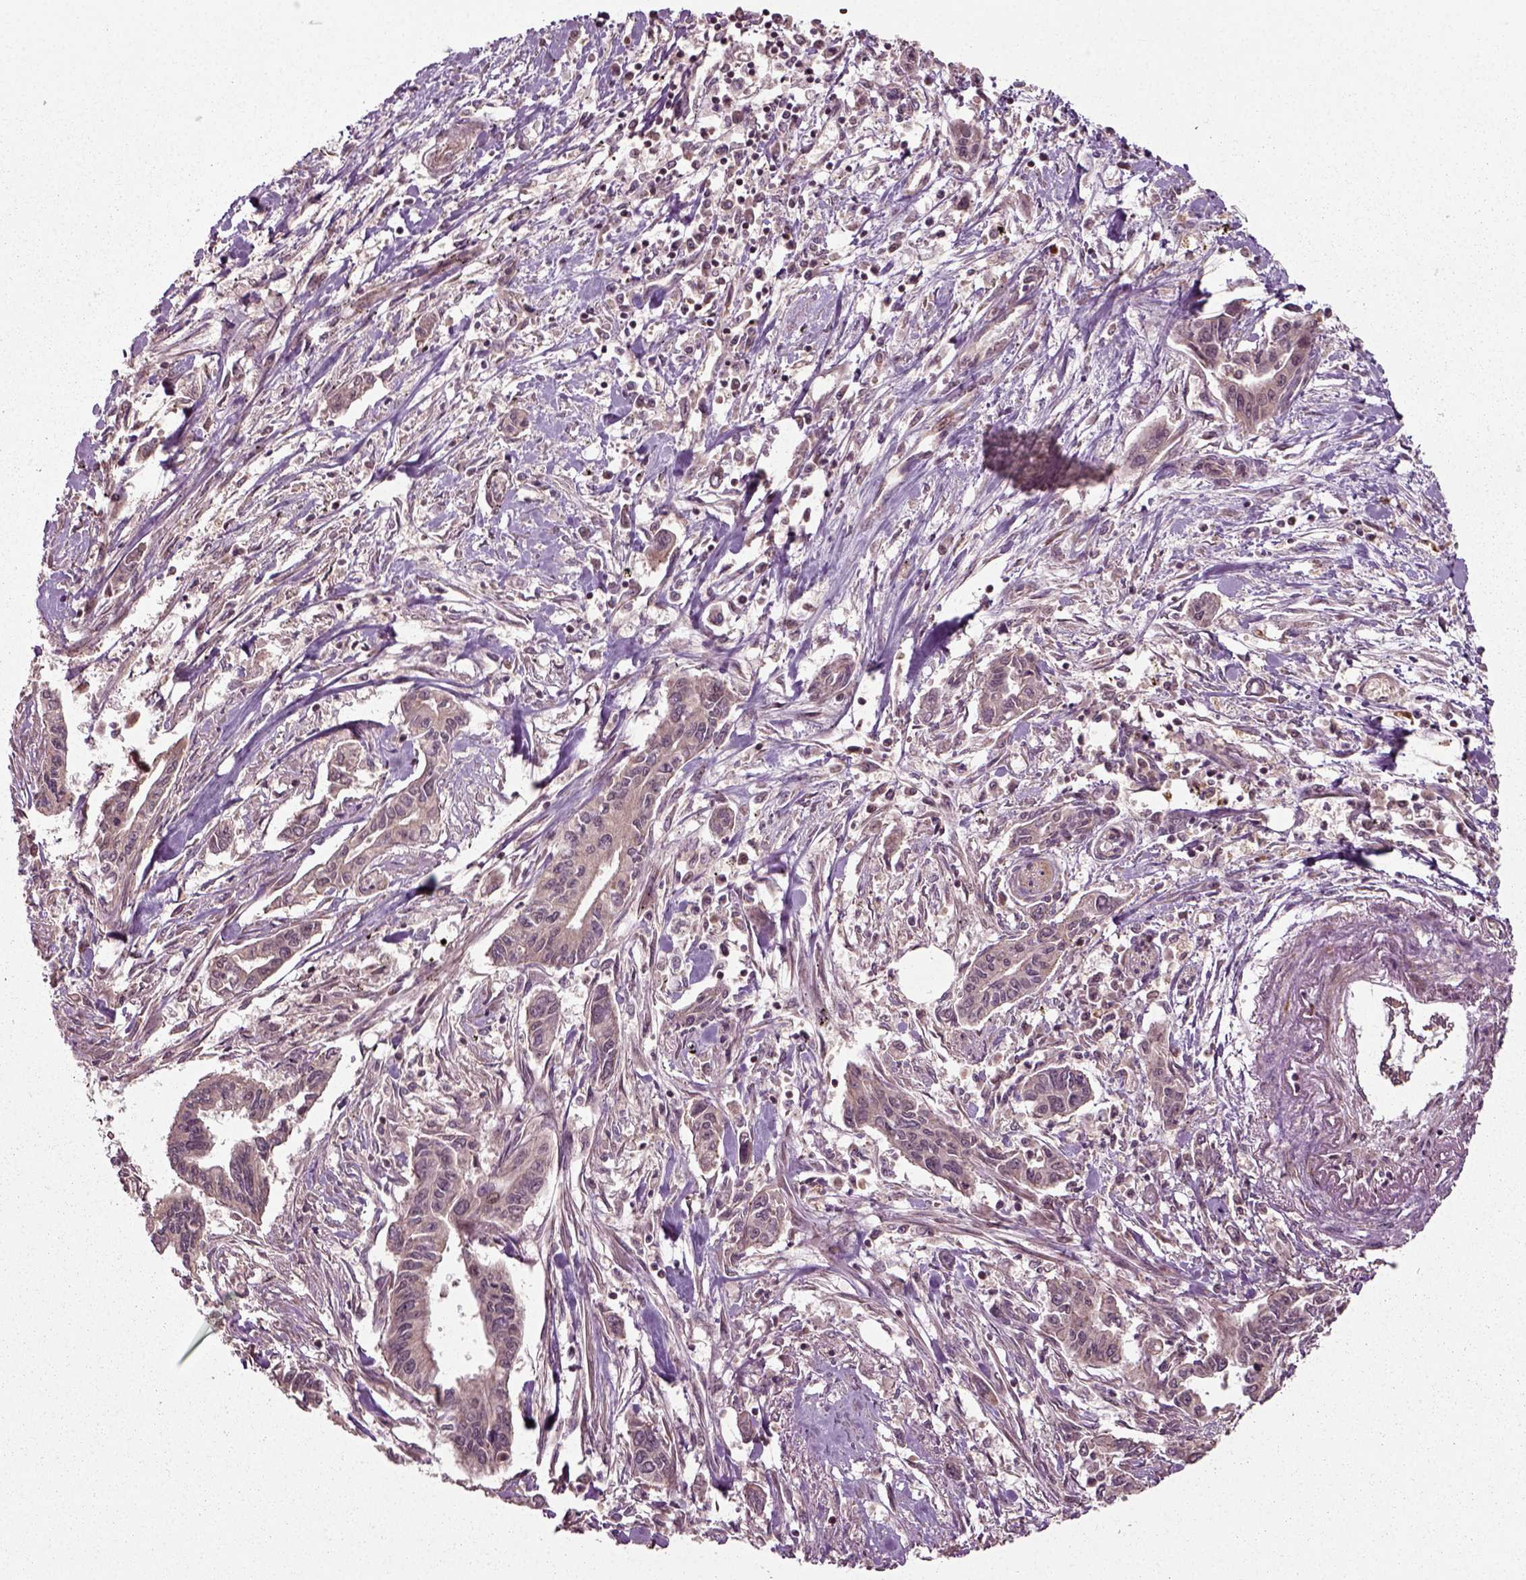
{"staining": {"intensity": "negative", "quantity": "none", "location": "none"}, "tissue": "pancreatic cancer", "cell_type": "Tumor cells", "image_type": "cancer", "snomed": [{"axis": "morphology", "description": "Adenocarcinoma, NOS"}, {"axis": "topography", "description": "Pancreas"}], "caption": "High magnification brightfield microscopy of adenocarcinoma (pancreatic) stained with DAB (brown) and counterstained with hematoxylin (blue): tumor cells show no significant staining.", "gene": "PLCD3", "patient": {"sex": "male", "age": 60}}